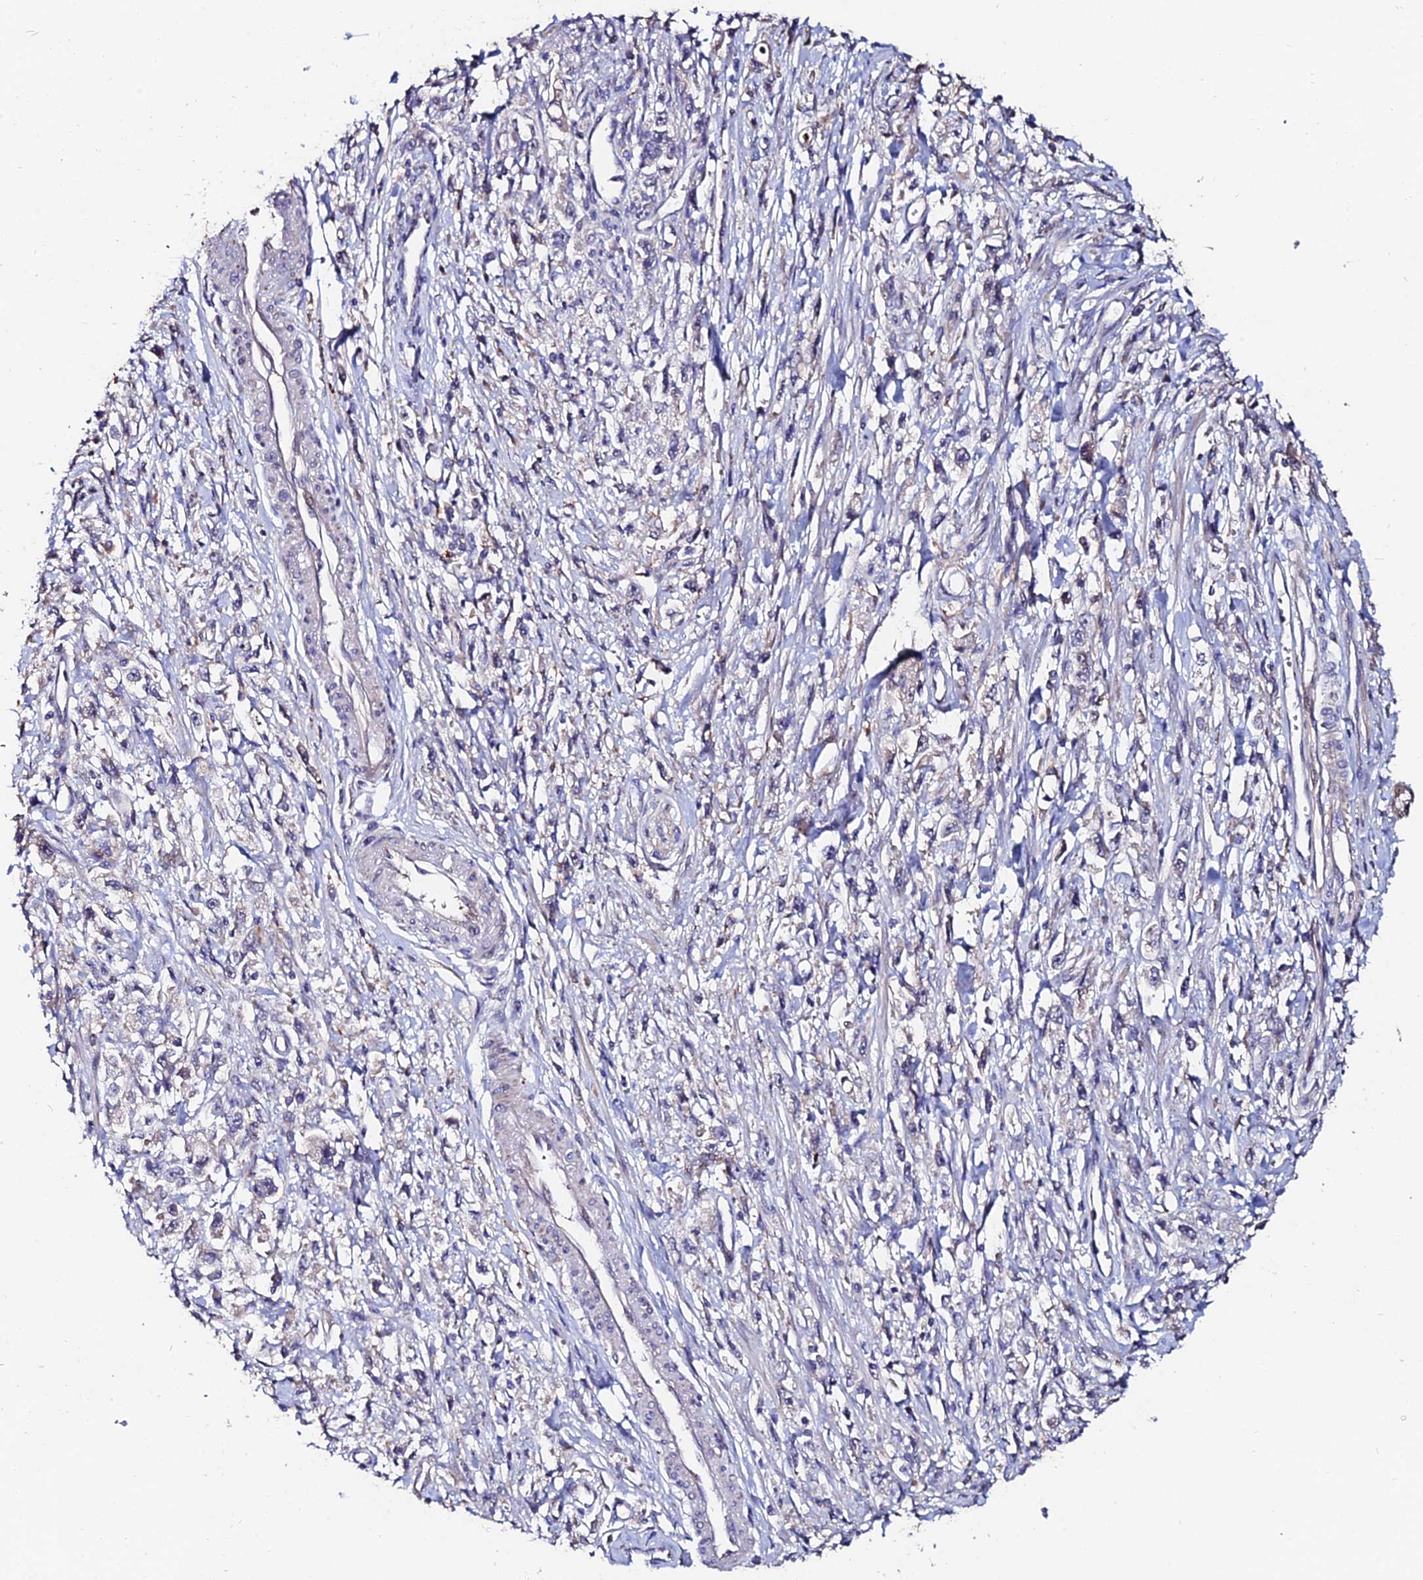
{"staining": {"intensity": "negative", "quantity": "none", "location": "none"}, "tissue": "stomach cancer", "cell_type": "Tumor cells", "image_type": "cancer", "snomed": [{"axis": "morphology", "description": "Adenocarcinoma, NOS"}, {"axis": "topography", "description": "Stomach"}], "caption": "Human stomach cancer stained for a protein using IHC displays no expression in tumor cells.", "gene": "ACTR5", "patient": {"sex": "female", "age": 59}}